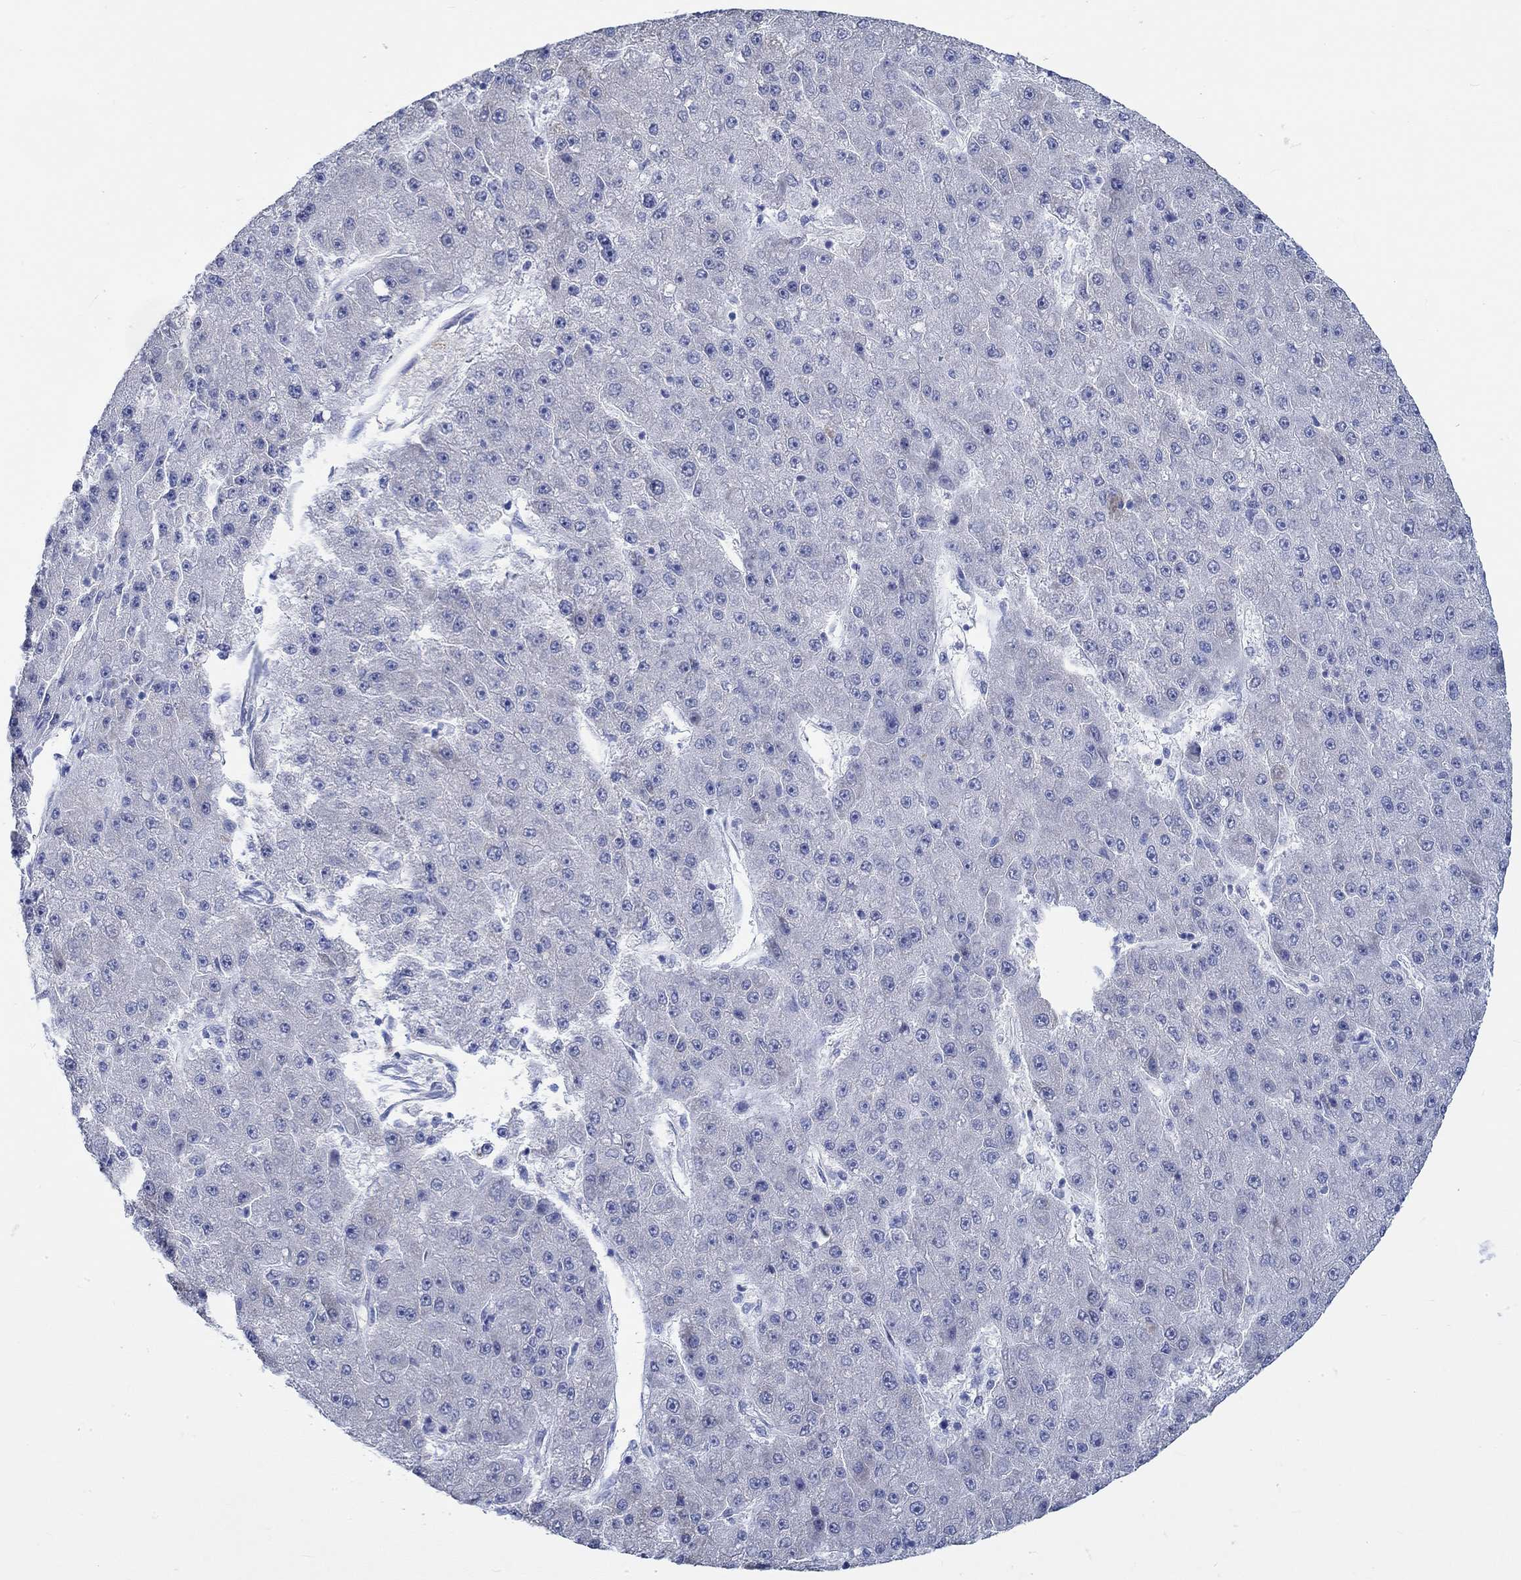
{"staining": {"intensity": "negative", "quantity": "none", "location": "none"}, "tissue": "liver cancer", "cell_type": "Tumor cells", "image_type": "cancer", "snomed": [{"axis": "morphology", "description": "Carcinoma, Hepatocellular, NOS"}, {"axis": "topography", "description": "Liver"}], "caption": "Immunohistochemical staining of human liver hepatocellular carcinoma exhibits no significant staining in tumor cells.", "gene": "KCNA1", "patient": {"sex": "male", "age": 67}}